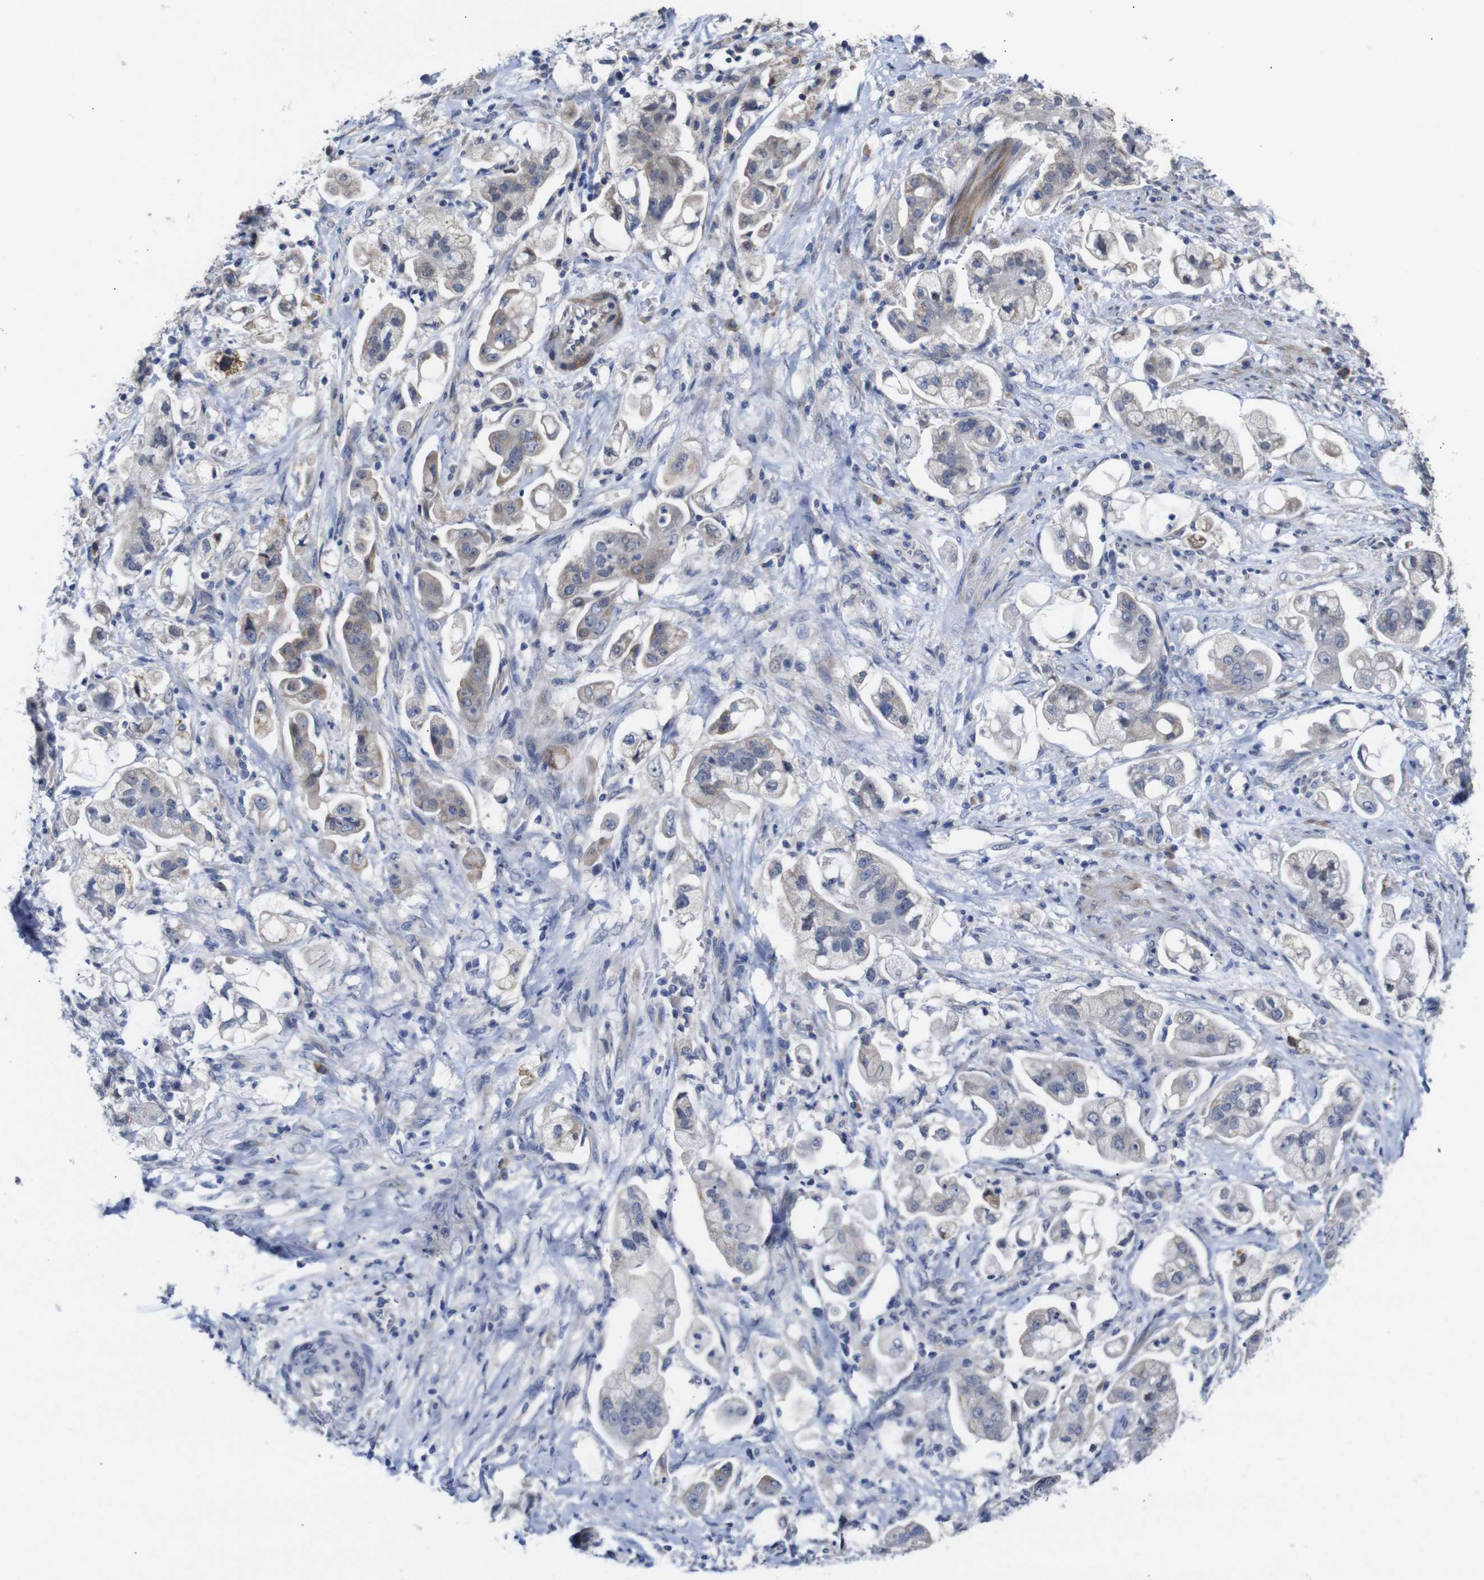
{"staining": {"intensity": "weak", "quantity": "<25%", "location": "cytoplasmic/membranous"}, "tissue": "stomach cancer", "cell_type": "Tumor cells", "image_type": "cancer", "snomed": [{"axis": "morphology", "description": "Adenocarcinoma, NOS"}, {"axis": "topography", "description": "Stomach"}], "caption": "Stomach adenocarcinoma was stained to show a protein in brown. There is no significant expression in tumor cells.", "gene": "TCEAL9", "patient": {"sex": "male", "age": 62}}